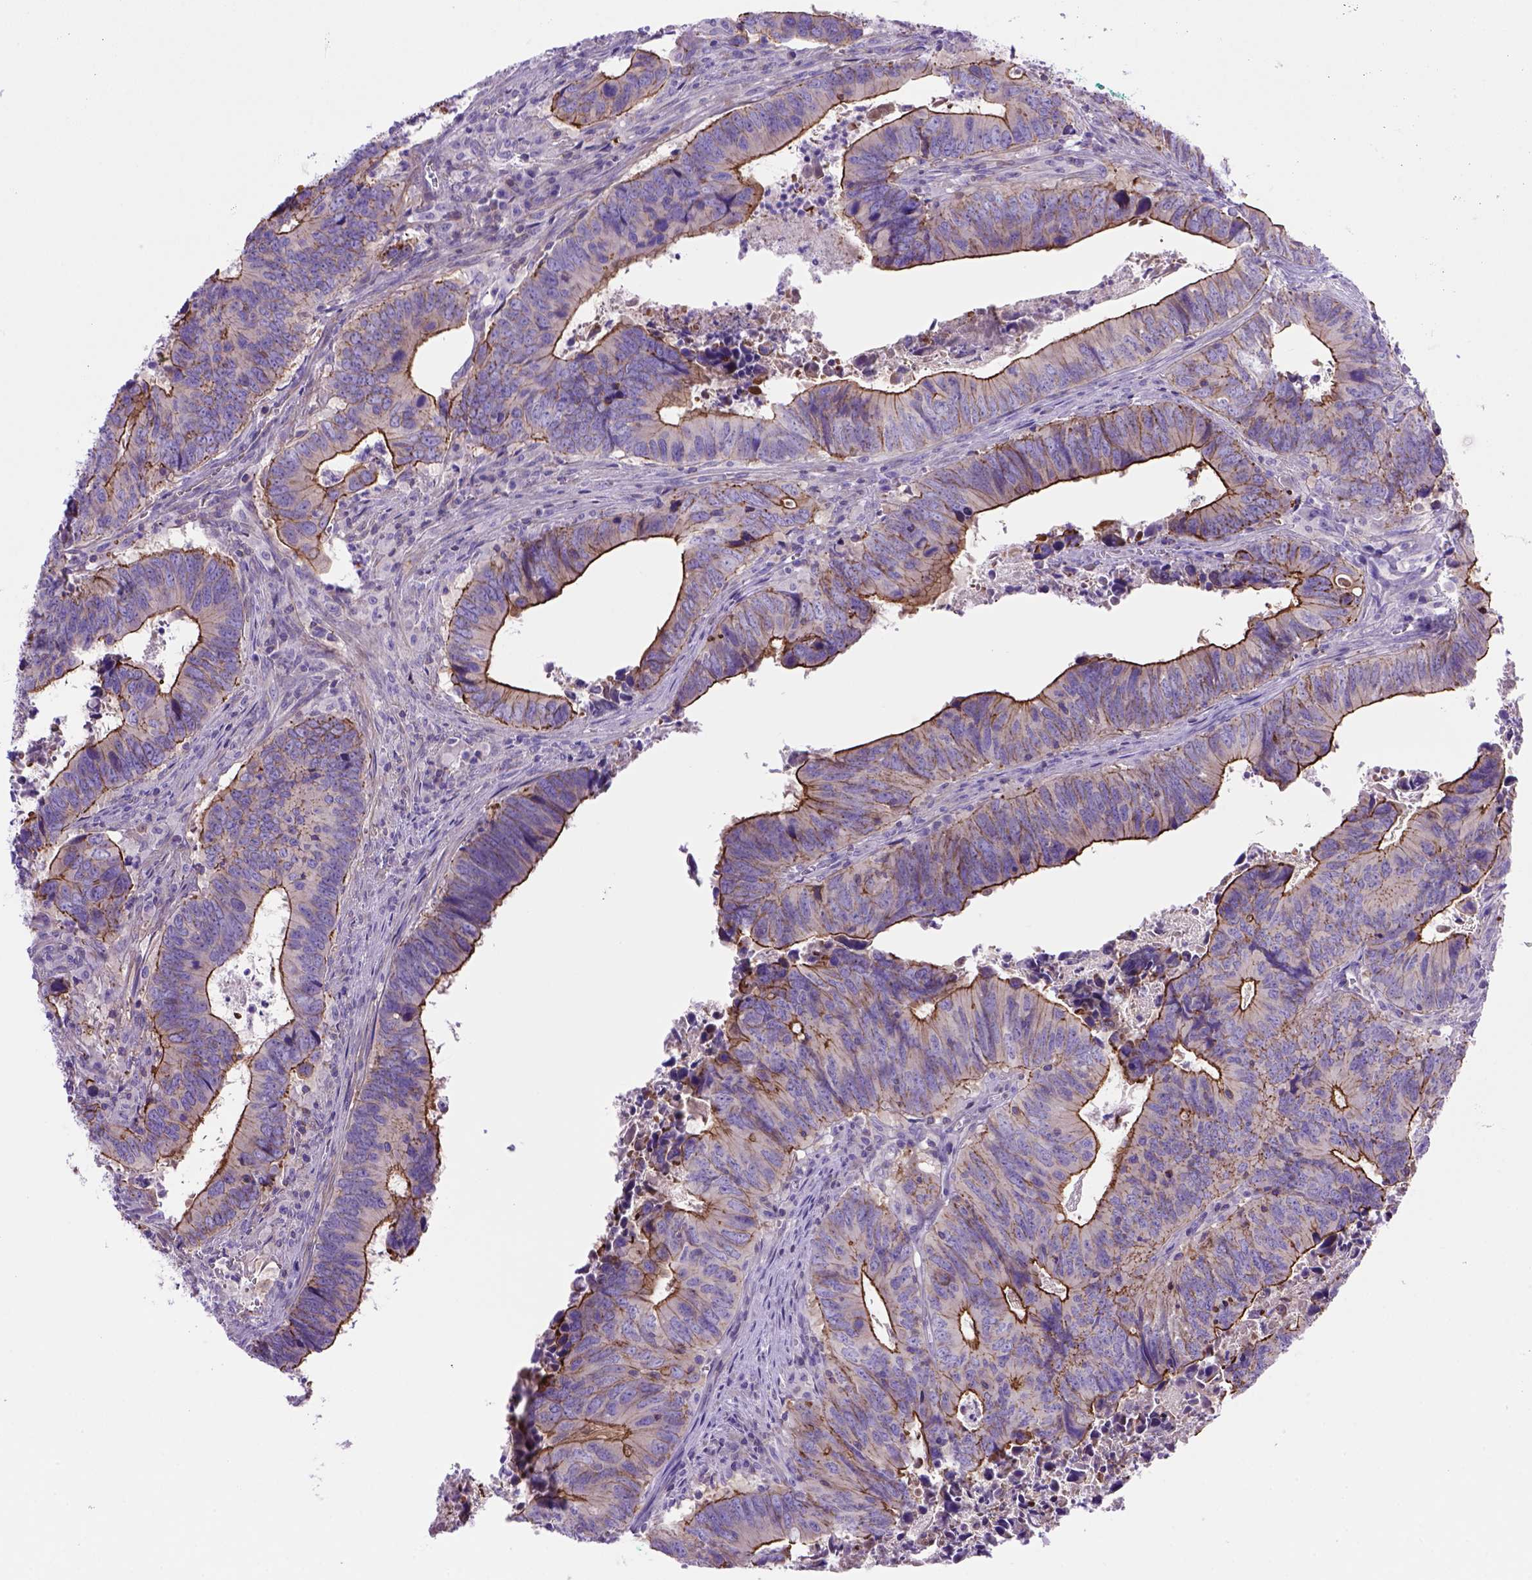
{"staining": {"intensity": "strong", "quantity": "25%-75%", "location": "cytoplasmic/membranous"}, "tissue": "colorectal cancer", "cell_type": "Tumor cells", "image_type": "cancer", "snomed": [{"axis": "morphology", "description": "Adenocarcinoma, NOS"}, {"axis": "topography", "description": "Colon"}], "caption": "Protein positivity by IHC reveals strong cytoplasmic/membranous staining in about 25%-75% of tumor cells in colorectal cancer. (DAB = brown stain, brightfield microscopy at high magnification).", "gene": "PEX12", "patient": {"sex": "female", "age": 82}}